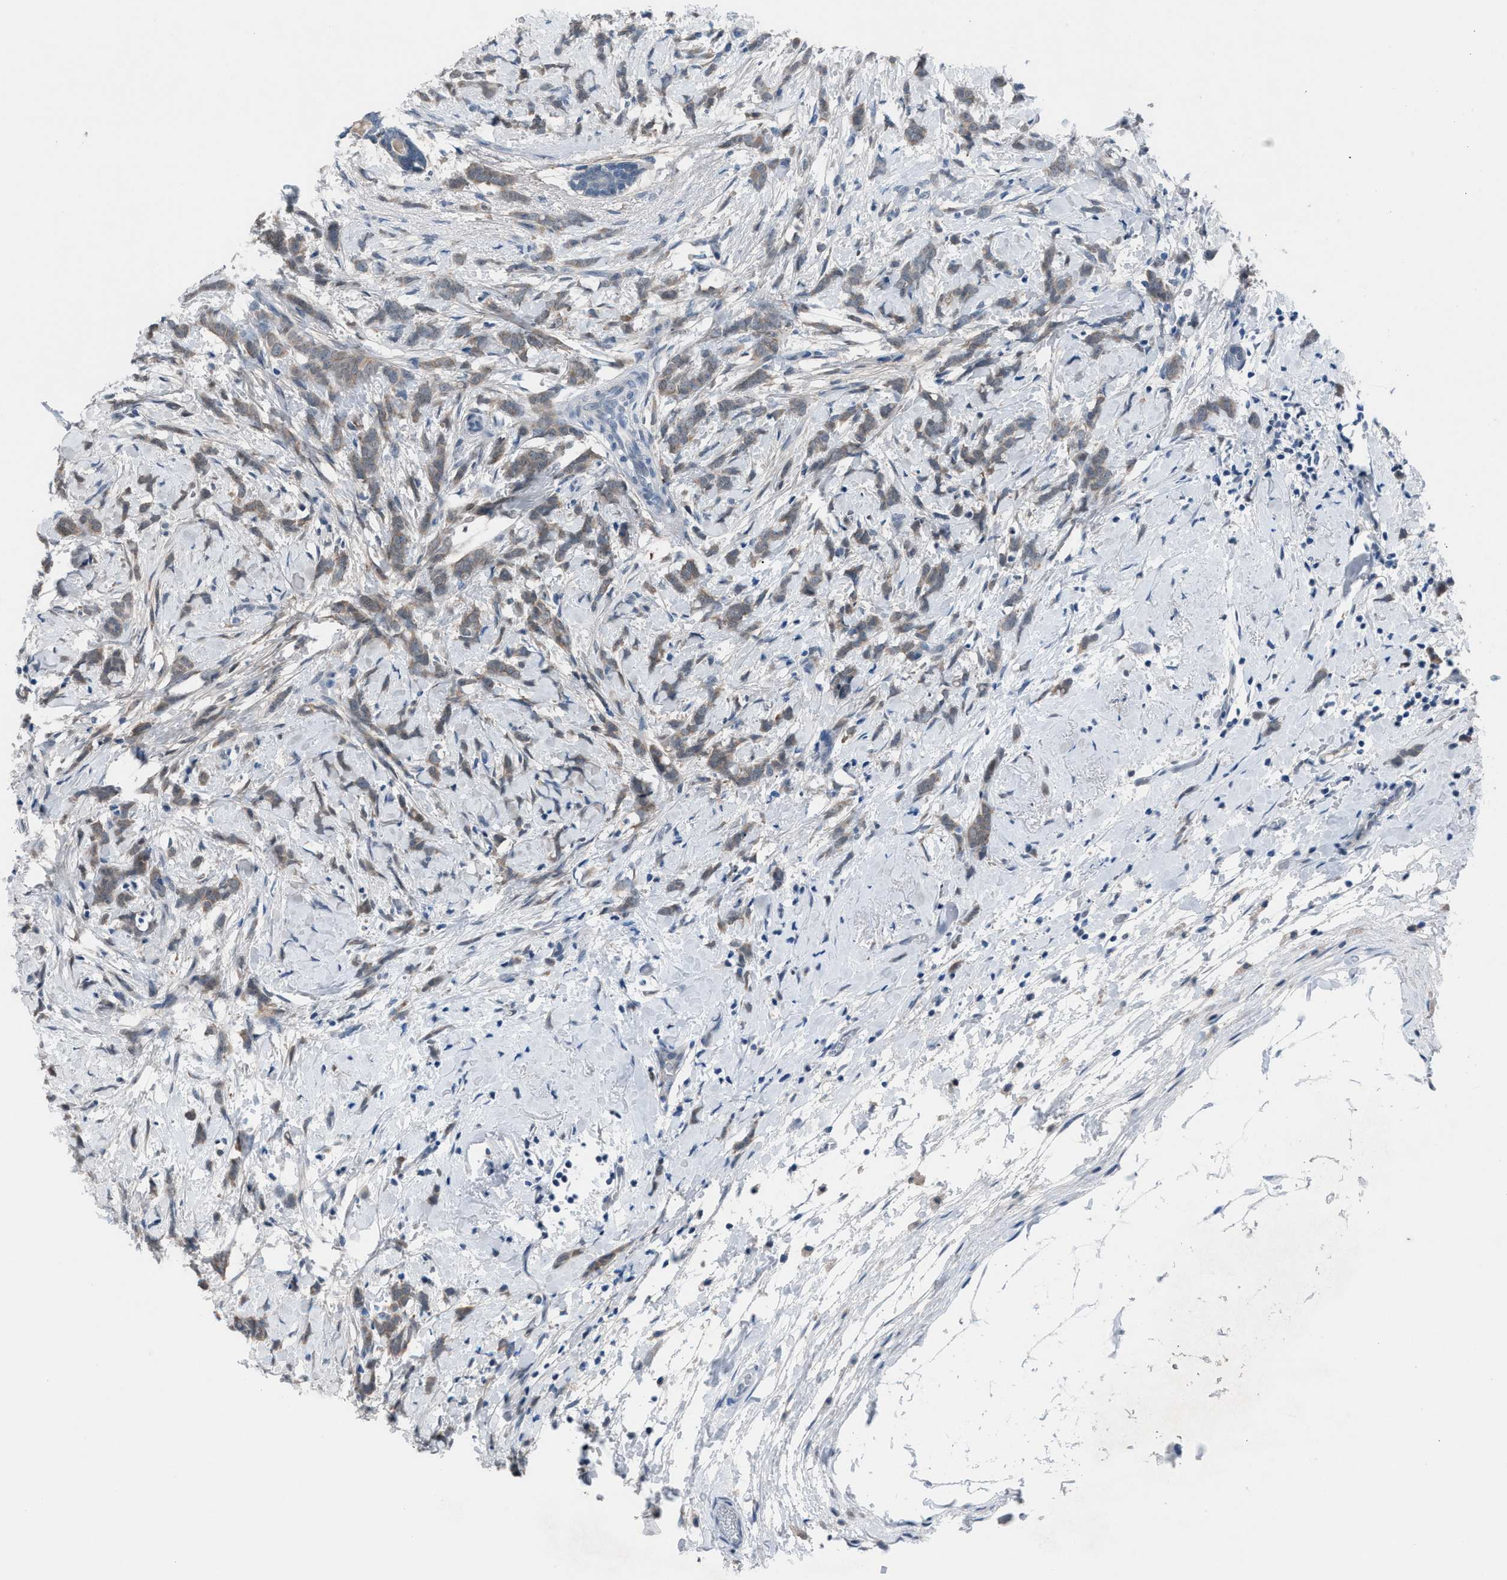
{"staining": {"intensity": "weak", "quantity": ">75%", "location": "cytoplasmic/membranous"}, "tissue": "breast cancer", "cell_type": "Tumor cells", "image_type": "cancer", "snomed": [{"axis": "morphology", "description": "Lobular carcinoma, in situ"}, {"axis": "morphology", "description": "Lobular carcinoma"}, {"axis": "topography", "description": "Breast"}], "caption": "Lobular carcinoma in situ (breast) stained with IHC shows weak cytoplasmic/membranous positivity in about >75% of tumor cells.", "gene": "ANAPC11", "patient": {"sex": "female", "age": 41}}